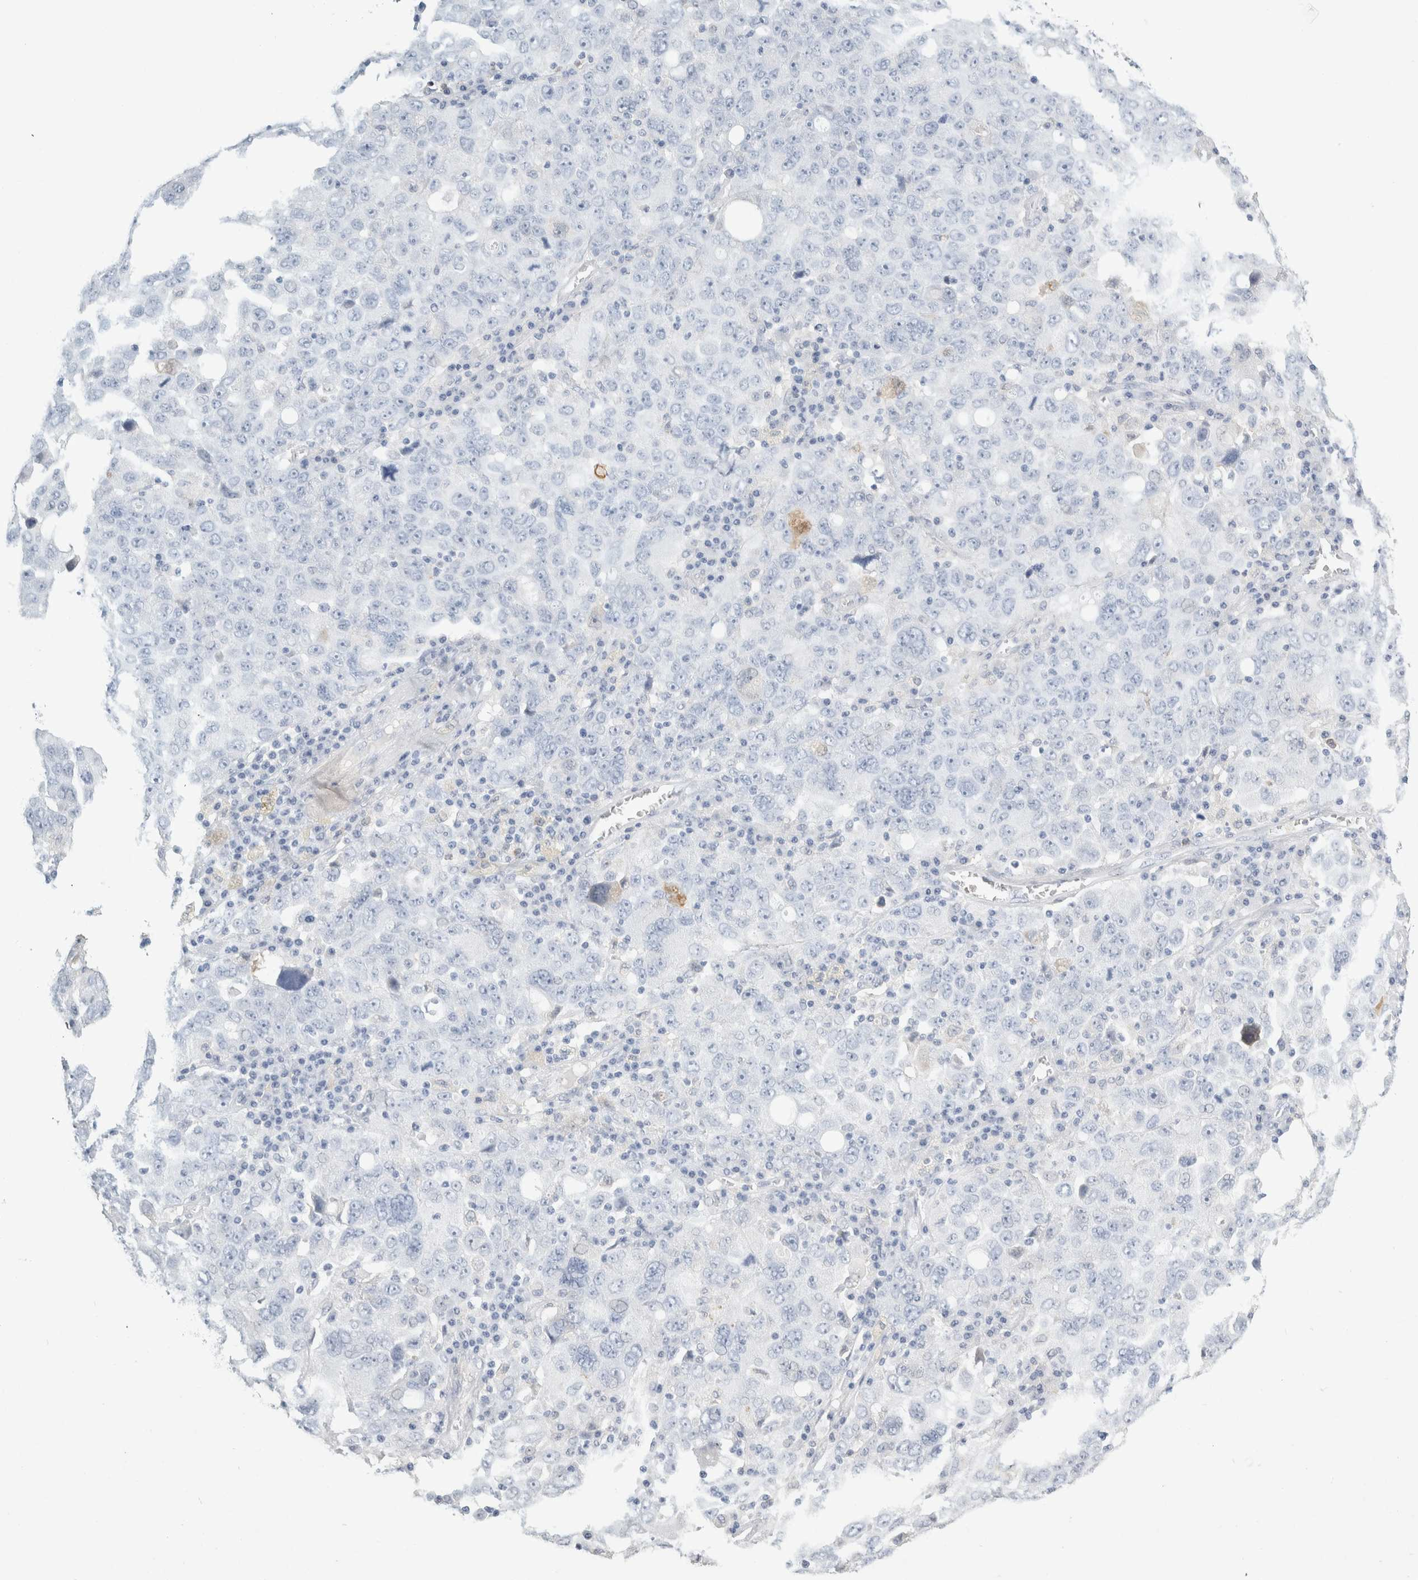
{"staining": {"intensity": "negative", "quantity": "none", "location": "none"}, "tissue": "ovarian cancer", "cell_type": "Tumor cells", "image_type": "cancer", "snomed": [{"axis": "morphology", "description": "Carcinoma, endometroid"}, {"axis": "topography", "description": "Ovary"}], "caption": "A photomicrograph of ovarian cancer (endometroid carcinoma) stained for a protein displays no brown staining in tumor cells. The staining was performed using DAB to visualize the protein expression in brown, while the nuclei were stained in blue with hematoxylin (Magnification: 20x).", "gene": "P2RY2", "patient": {"sex": "female", "age": 62}}